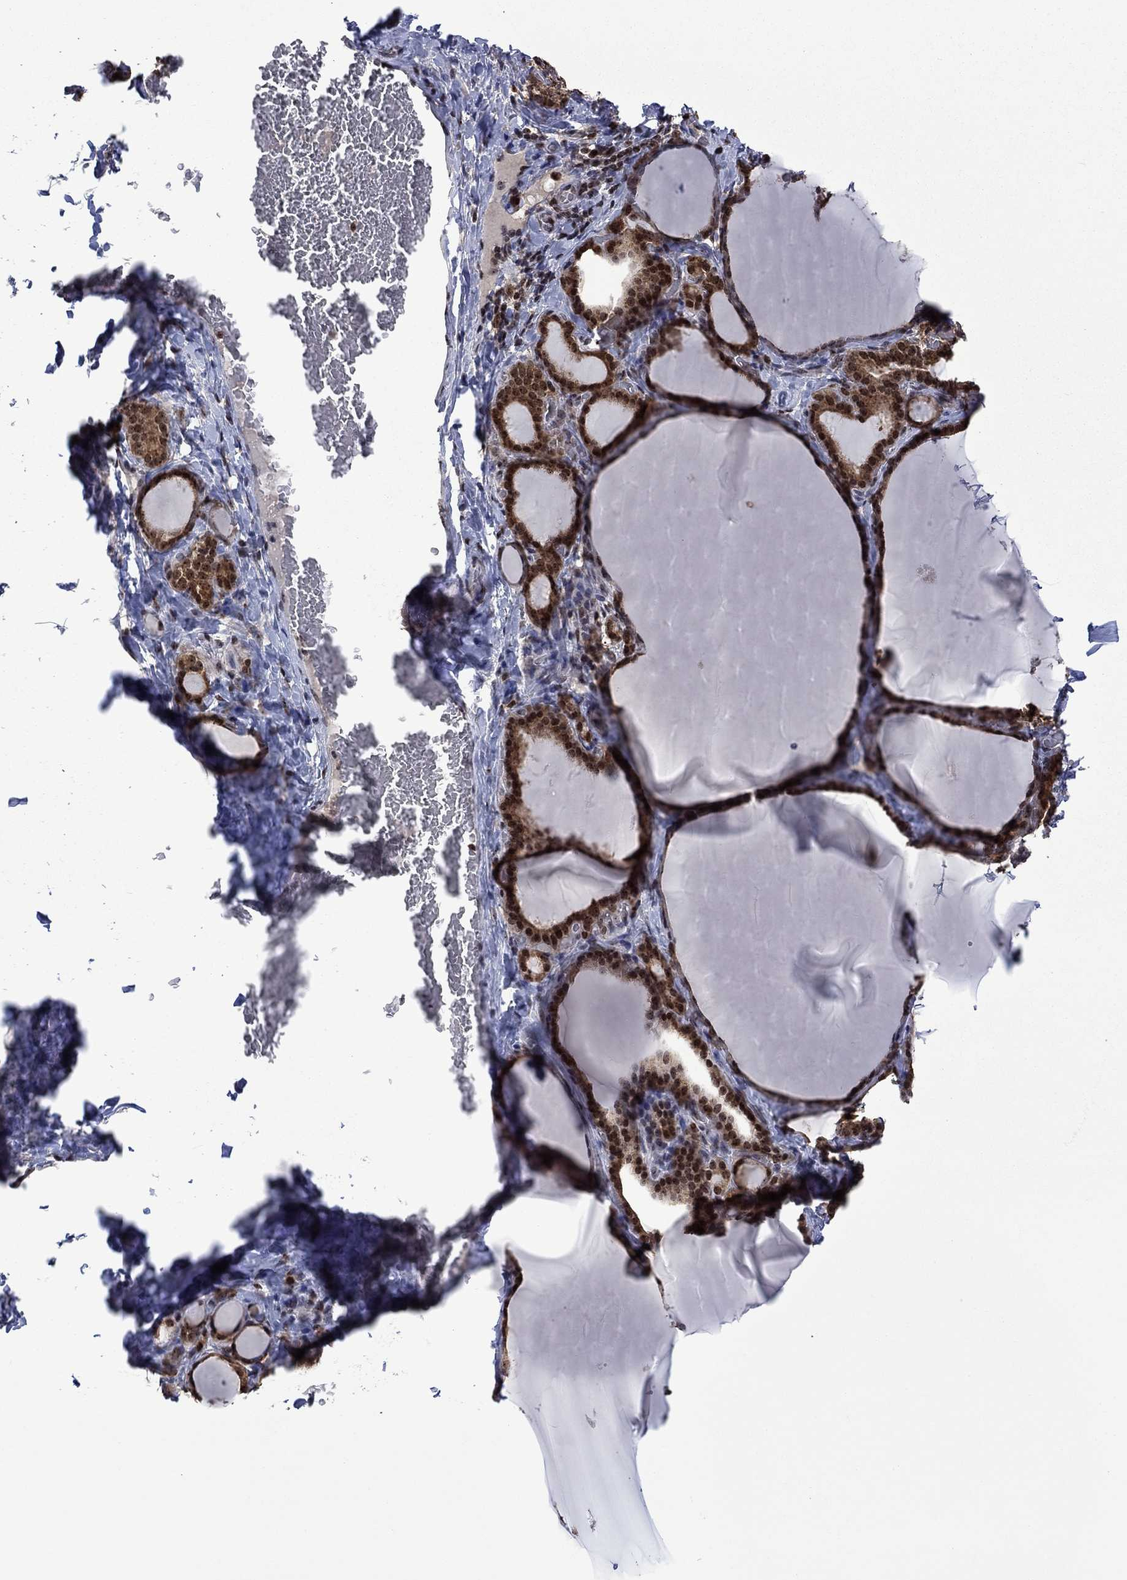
{"staining": {"intensity": "moderate", "quantity": "25%-75%", "location": "cytoplasmic/membranous,nuclear"}, "tissue": "thyroid gland", "cell_type": "Glandular cells", "image_type": "normal", "snomed": [{"axis": "morphology", "description": "Normal tissue, NOS"}, {"axis": "morphology", "description": "Hyperplasia, NOS"}, {"axis": "topography", "description": "Thyroid gland"}], "caption": "Immunohistochemistry (IHC) photomicrograph of unremarkable thyroid gland stained for a protein (brown), which shows medium levels of moderate cytoplasmic/membranous,nuclear positivity in about 25%-75% of glandular cells.", "gene": "FBLL1", "patient": {"sex": "female", "age": 27}}